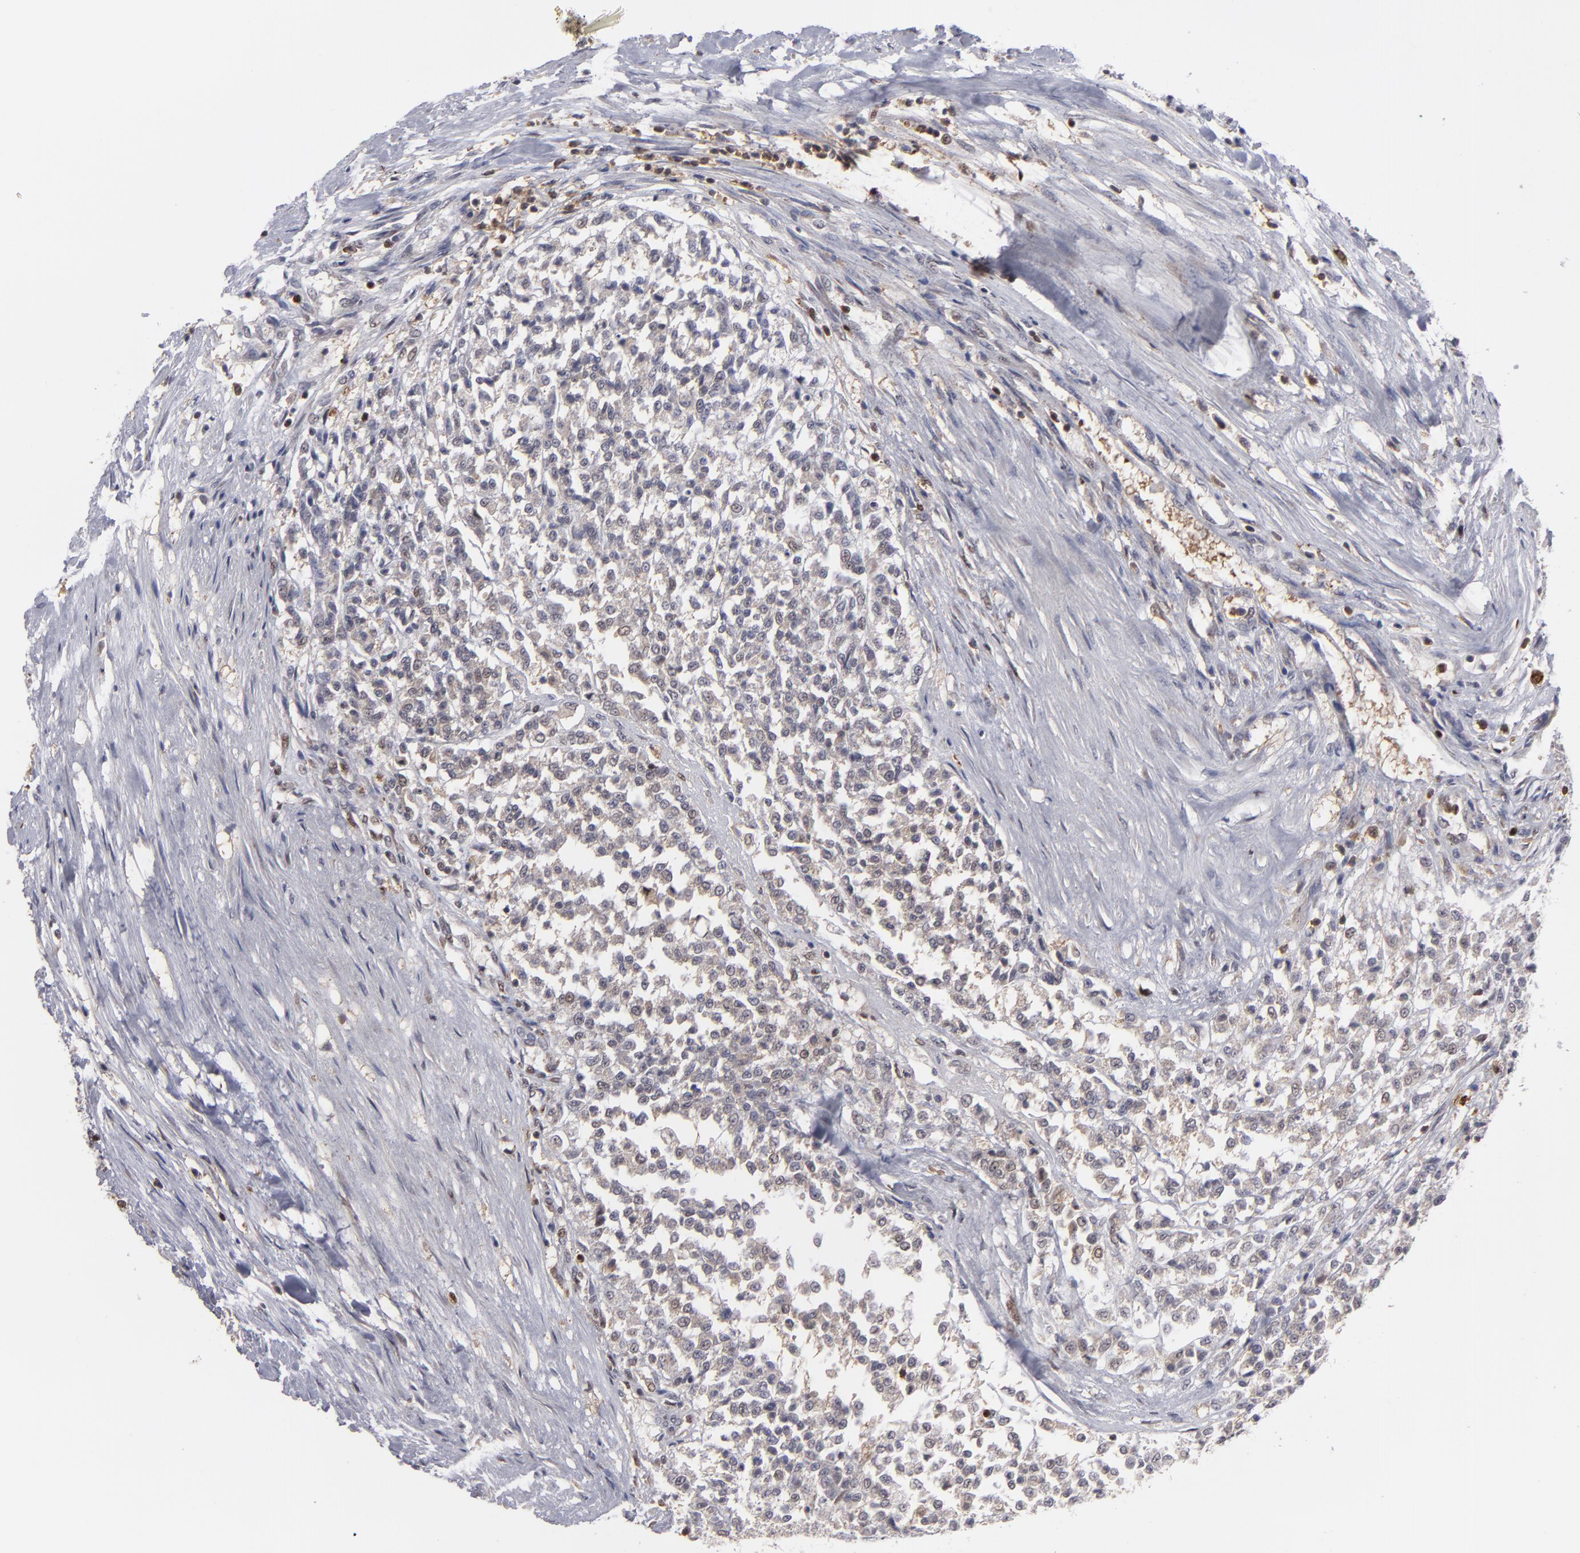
{"staining": {"intensity": "weak", "quantity": ">75%", "location": "cytoplasmic/membranous,nuclear"}, "tissue": "testis cancer", "cell_type": "Tumor cells", "image_type": "cancer", "snomed": [{"axis": "morphology", "description": "Seminoma, NOS"}, {"axis": "topography", "description": "Testis"}], "caption": "Protein expression analysis of human testis cancer reveals weak cytoplasmic/membranous and nuclear positivity in about >75% of tumor cells.", "gene": "GSR", "patient": {"sex": "male", "age": 59}}